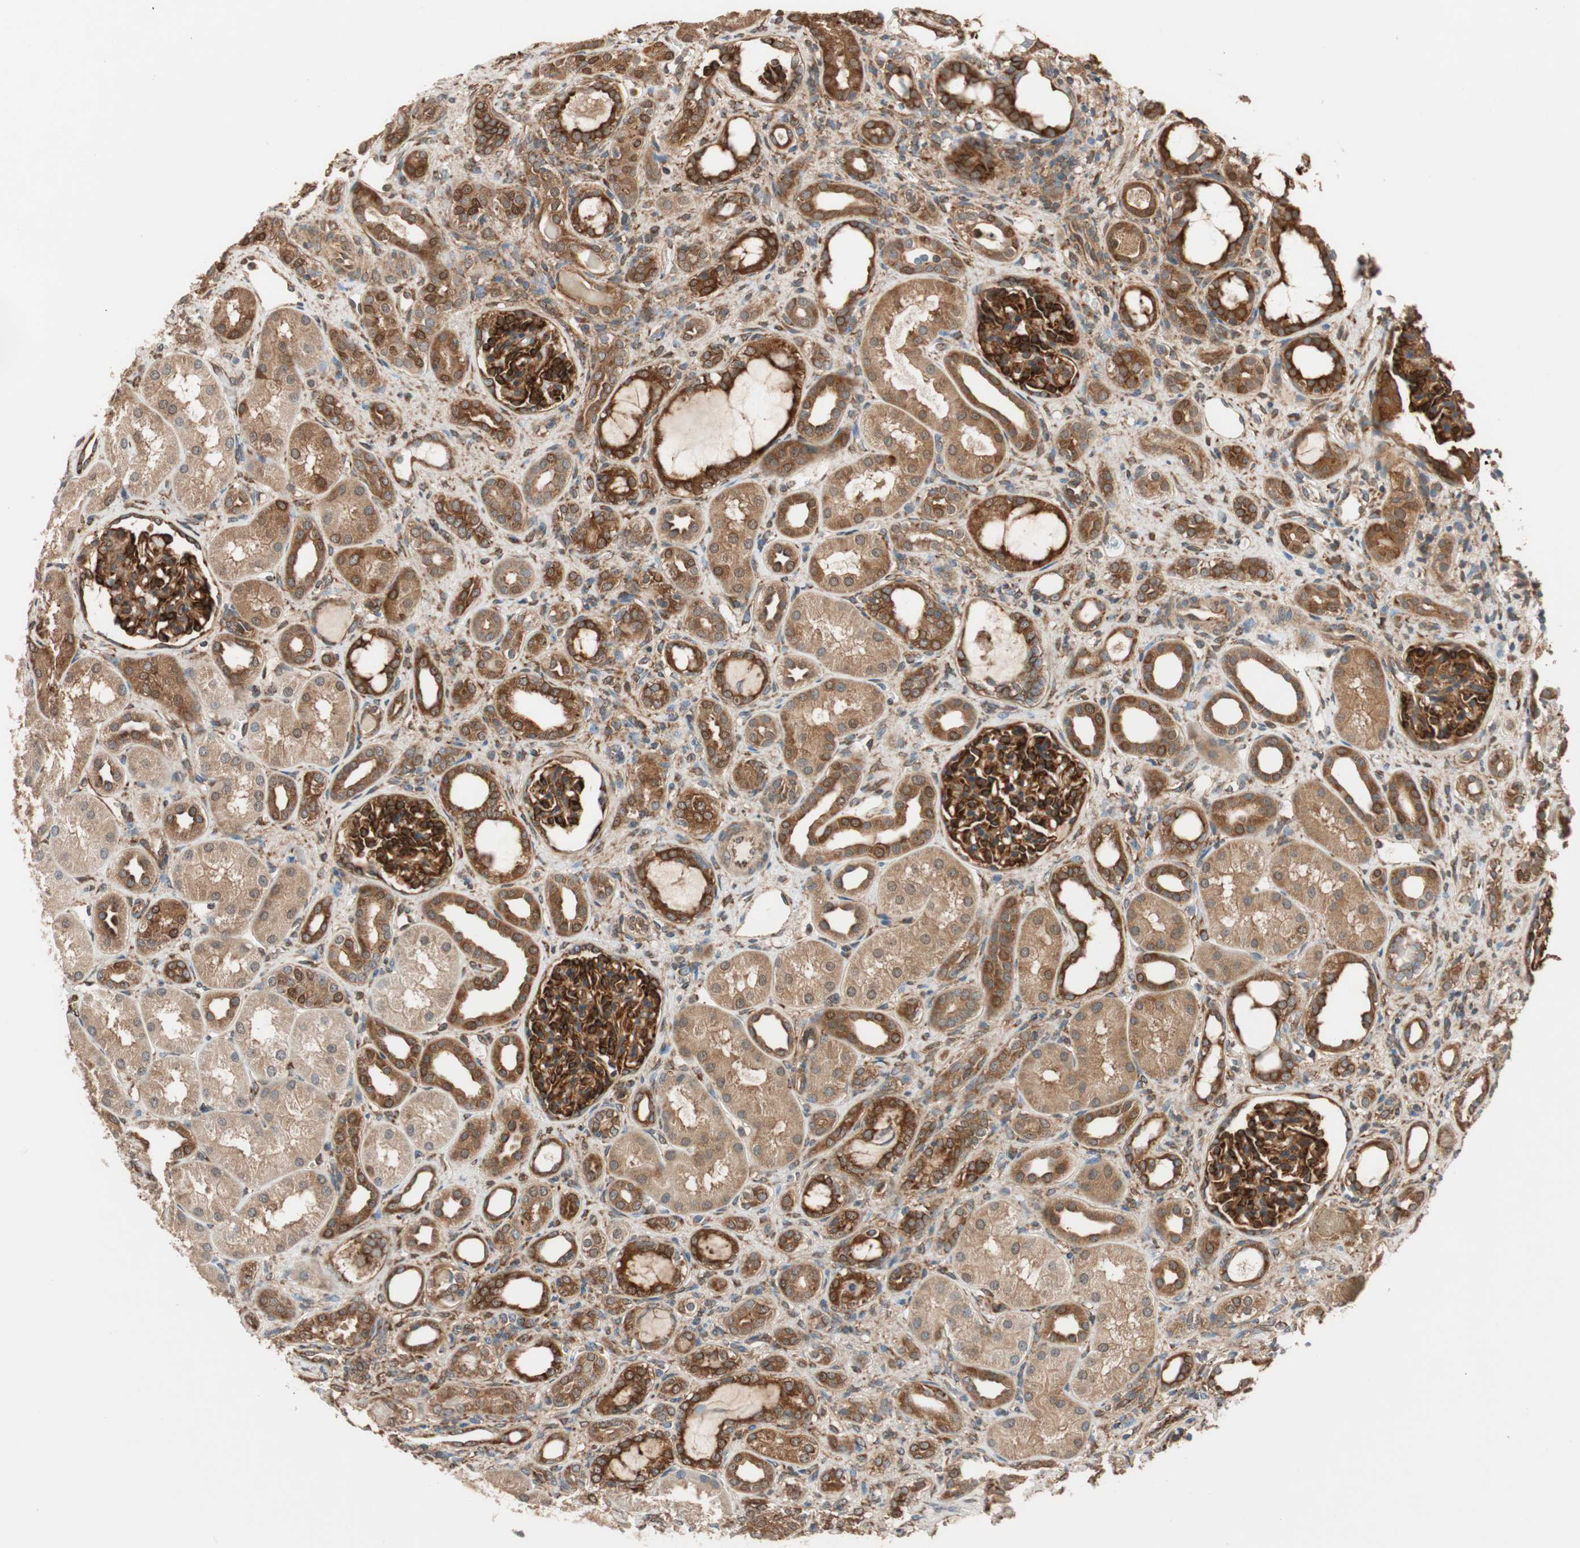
{"staining": {"intensity": "strong", "quantity": ">75%", "location": "cytoplasmic/membranous"}, "tissue": "kidney", "cell_type": "Cells in glomeruli", "image_type": "normal", "snomed": [{"axis": "morphology", "description": "Normal tissue, NOS"}, {"axis": "topography", "description": "Kidney"}], "caption": "Protein analysis of normal kidney shows strong cytoplasmic/membranous staining in approximately >75% of cells in glomeruli.", "gene": "WASL", "patient": {"sex": "male", "age": 7}}